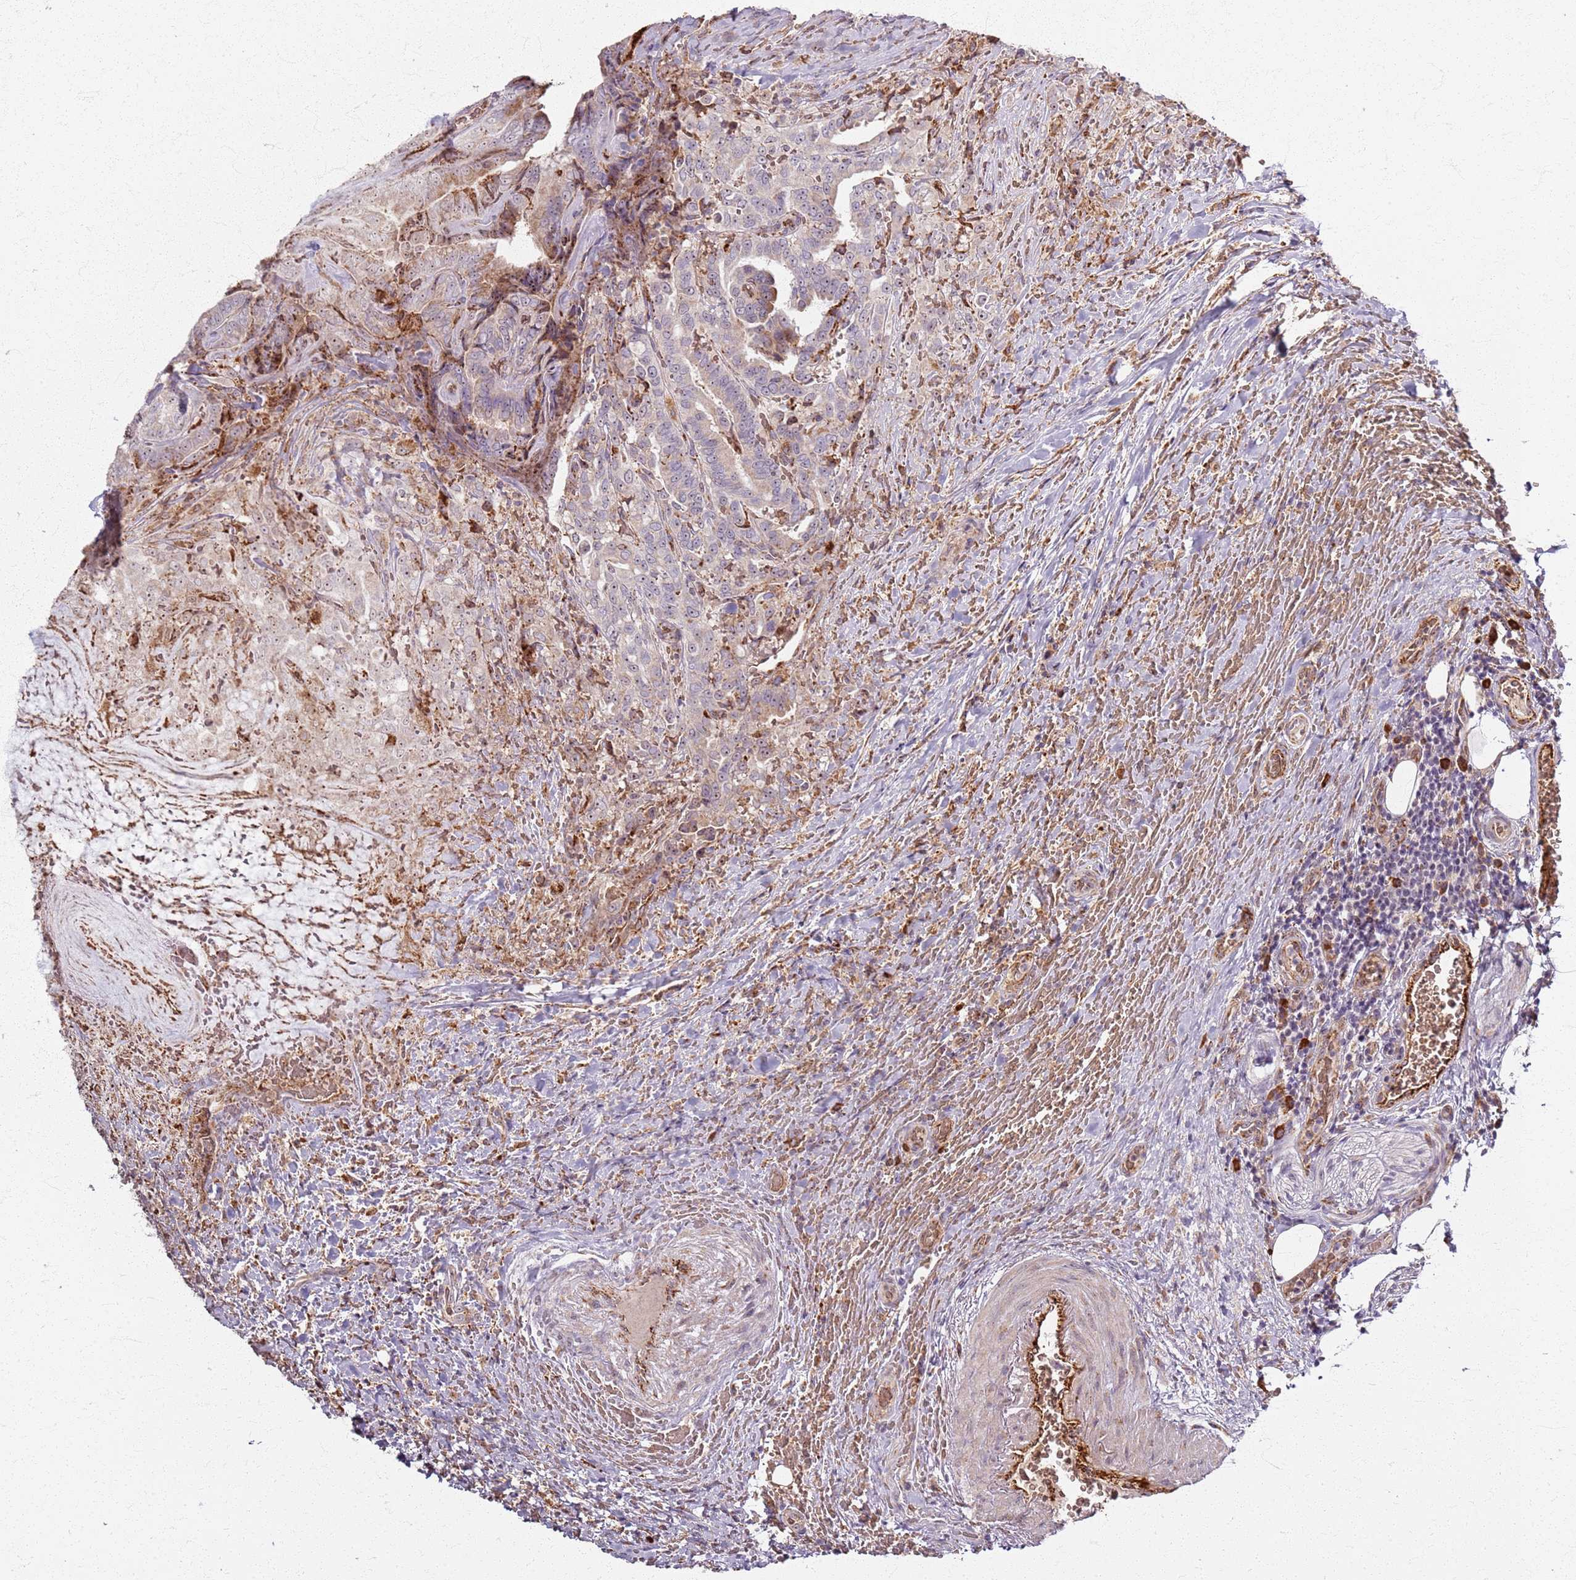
{"staining": {"intensity": "weak", "quantity": "<25%", "location": "cytoplasmic/membranous"}, "tissue": "thyroid cancer", "cell_type": "Tumor cells", "image_type": "cancer", "snomed": [{"axis": "morphology", "description": "Papillary adenocarcinoma, NOS"}, {"axis": "topography", "description": "Thyroid gland"}], "caption": "An image of thyroid papillary adenocarcinoma stained for a protein shows no brown staining in tumor cells.", "gene": "KRI1", "patient": {"sex": "male", "age": 61}}